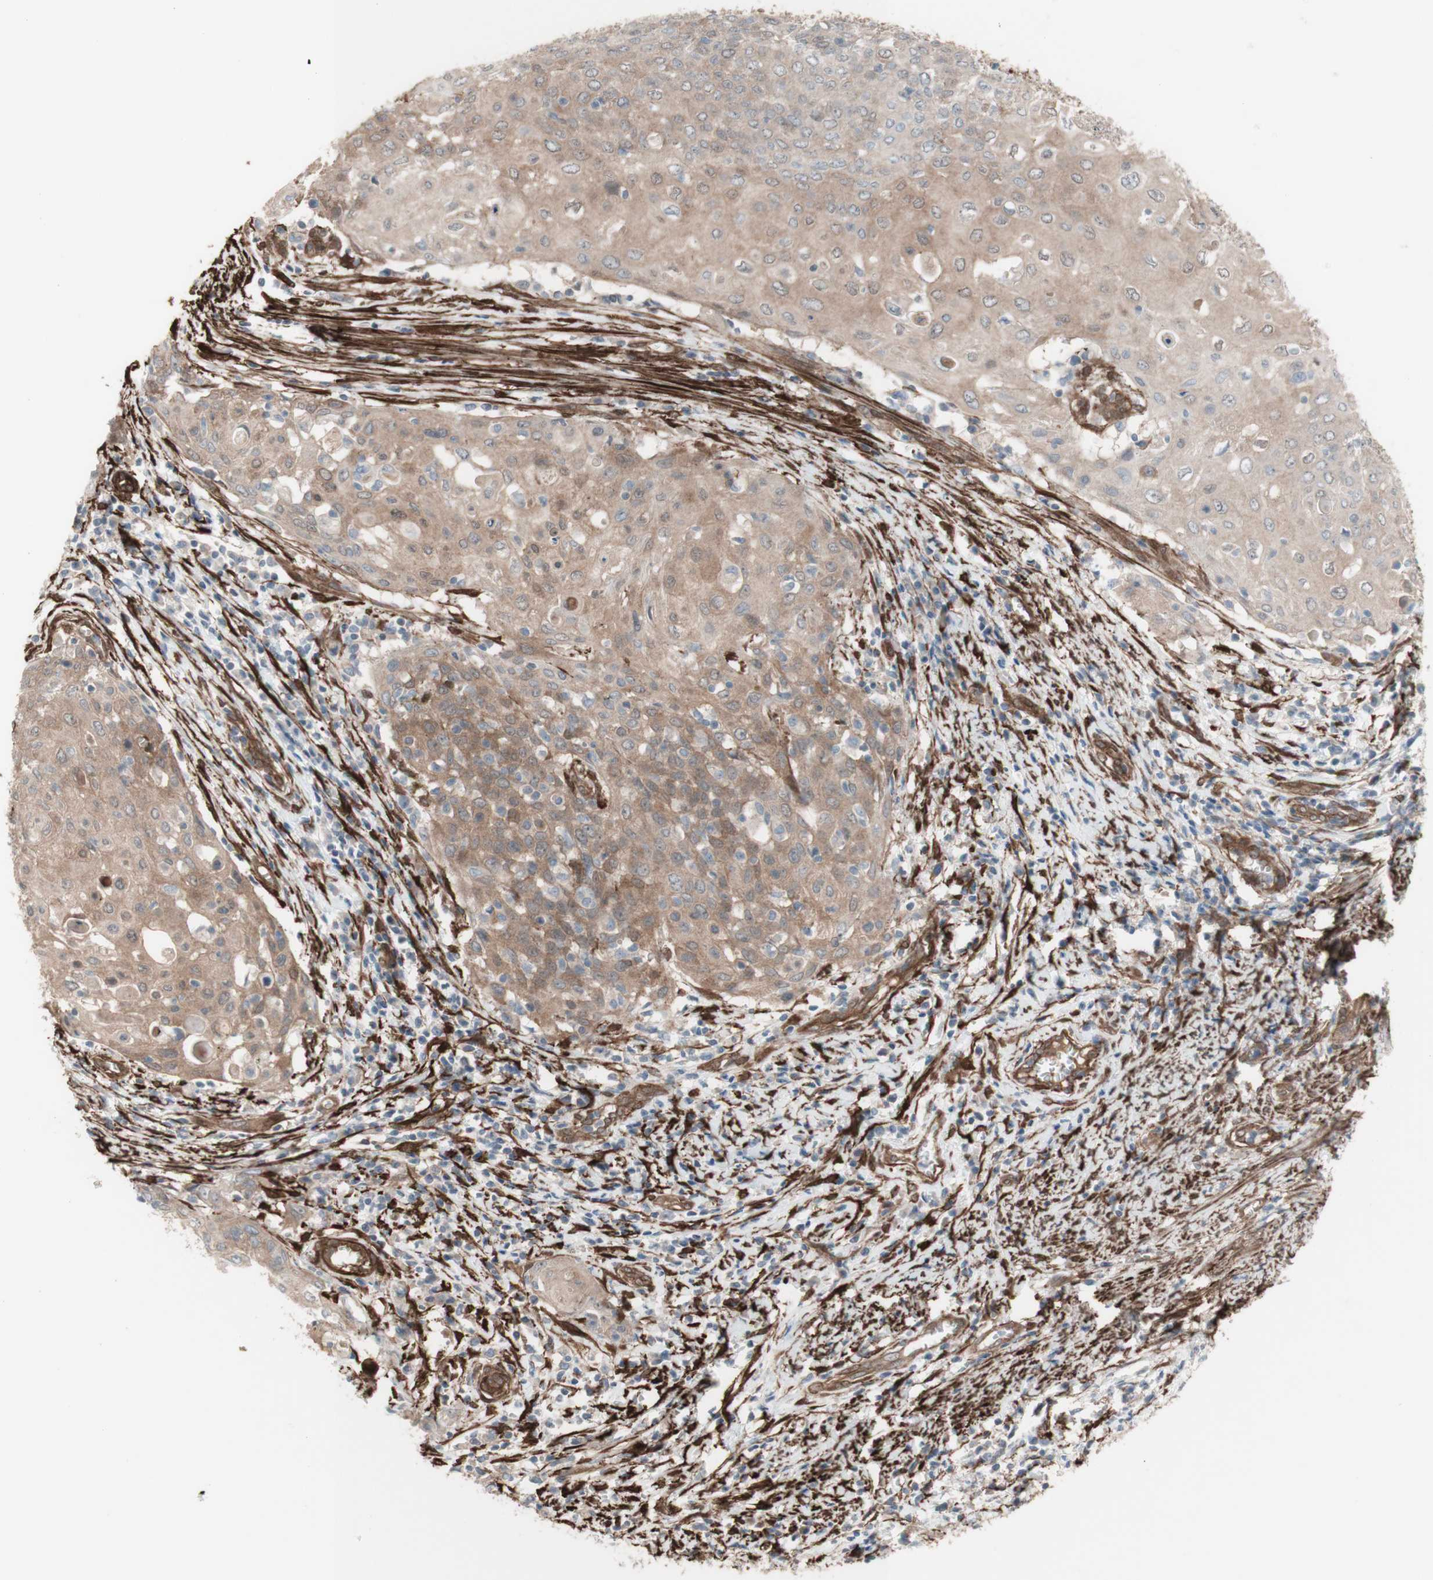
{"staining": {"intensity": "moderate", "quantity": ">75%", "location": "cytoplasmic/membranous"}, "tissue": "cervical cancer", "cell_type": "Tumor cells", "image_type": "cancer", "snomed": [{"axis": "morphology", "description": "Squamous cell carcinoma, NOS"}, {"axis": "topography", "description": "Cervix"}], "caption": "Protein staining by immunohistochemistry (IHC) exhibits moderate cytoplasmic/membranous positivity in approximately >75% of tumor cells in cervical cancer (squamous cell carcinoma). Immunohistochemistry (ihc) stains the protein in brown and the nuclei are stained blue.", "gene": "CNN3", "patient": {"sex": "female", "age": 39}}